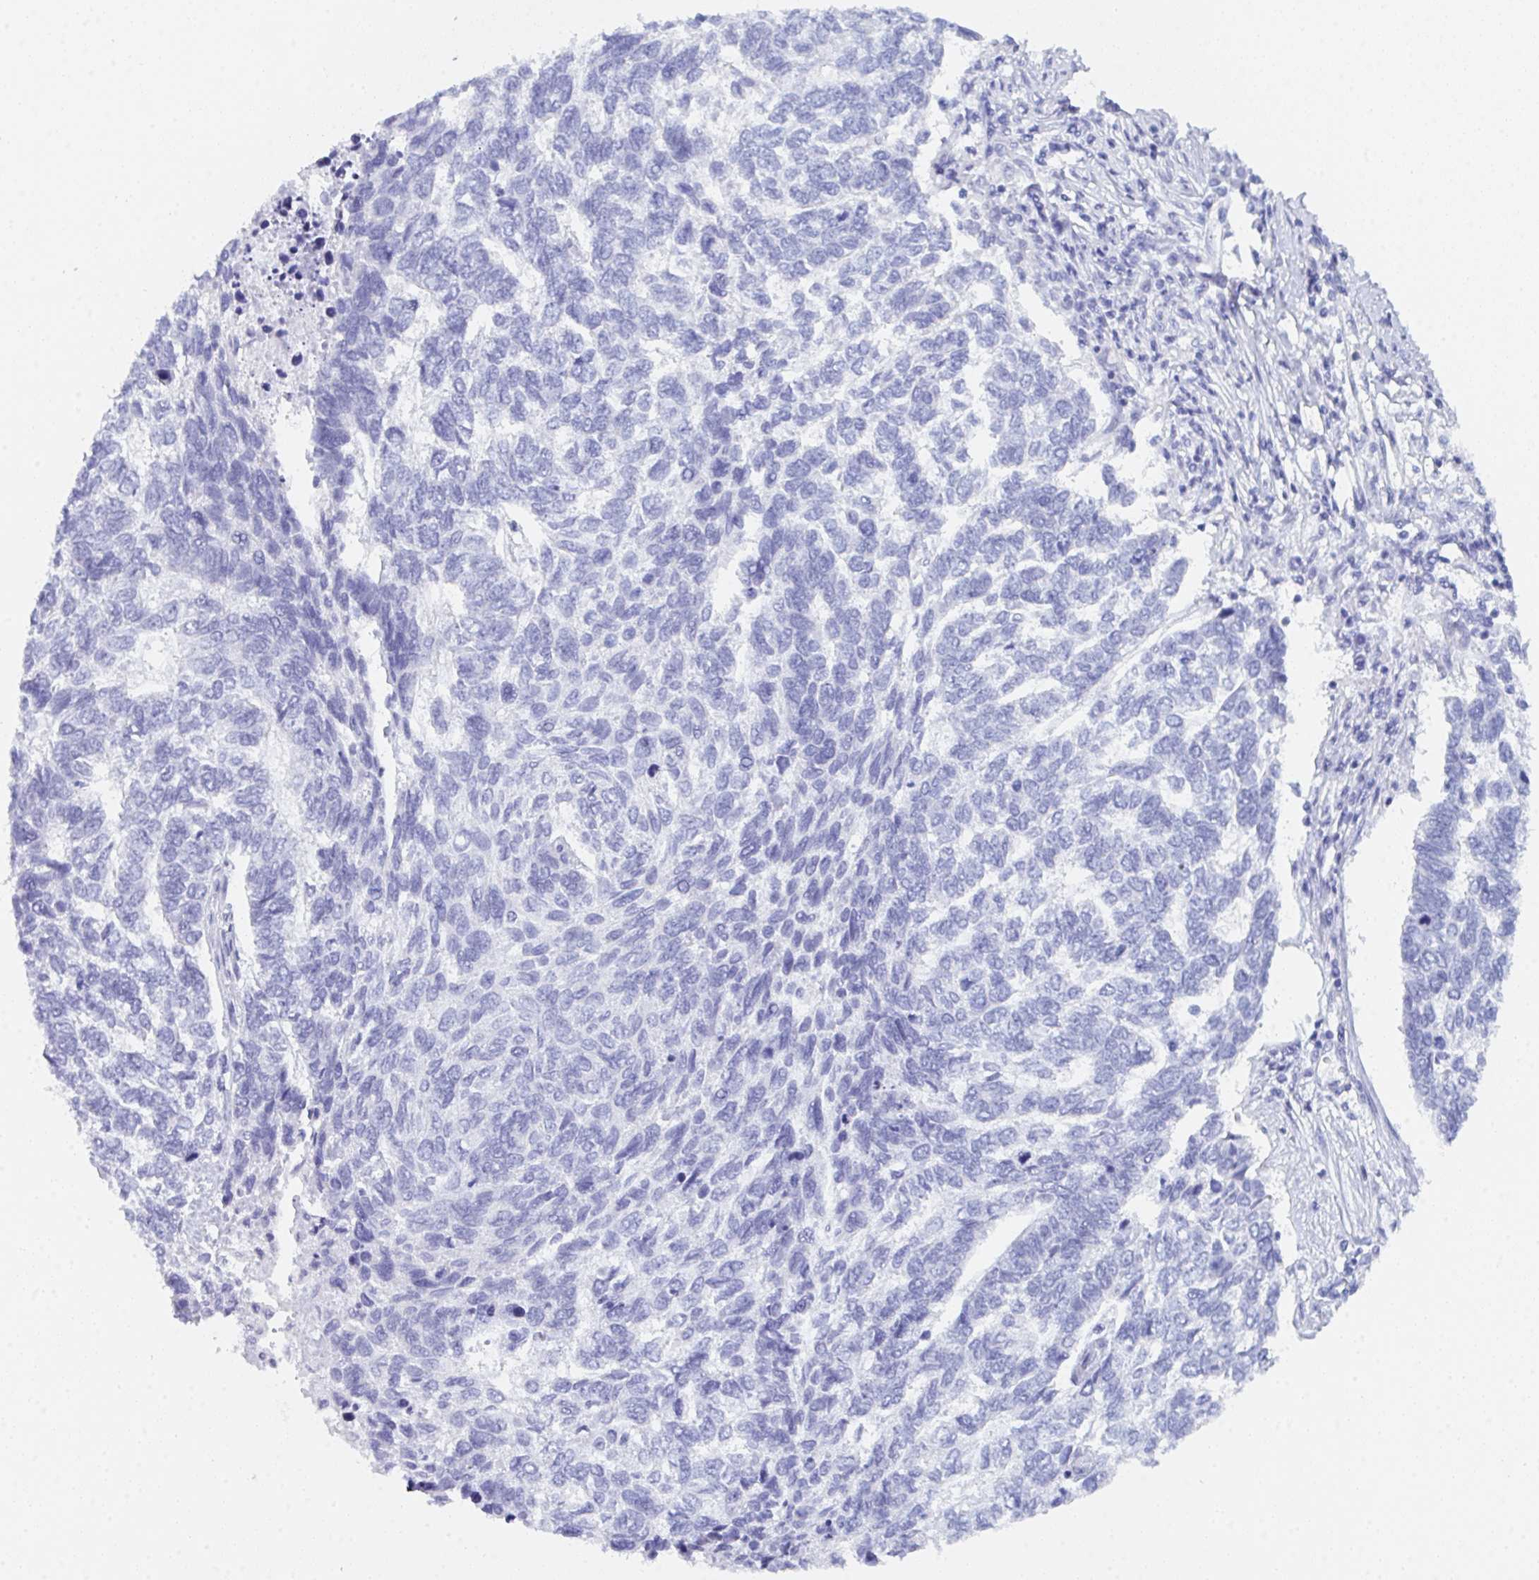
{"staining": {"intensity": "negative", "quantity": "none", "location": "none"}, "tissue": "skin cancer", "cell_type": "Tumor cells", "image_type": "cancer", "snomed": [{"axis": "morphology", "description": "Basal cell carcinoma"}, {"axis": "topography", "description": "Skin"}], "caption": "Immunohistochemistry (IHC) histopathology image of neoplastic tissue: human skin cancer stained with DAB shows no significant protein staining in tumor cells. (DAB (3,3'-diaminobenzidine) immunohistochemistry (IHC), high magnification).", "gene": "CEP170B", "patient": {"sex": "female", "age": 65}}